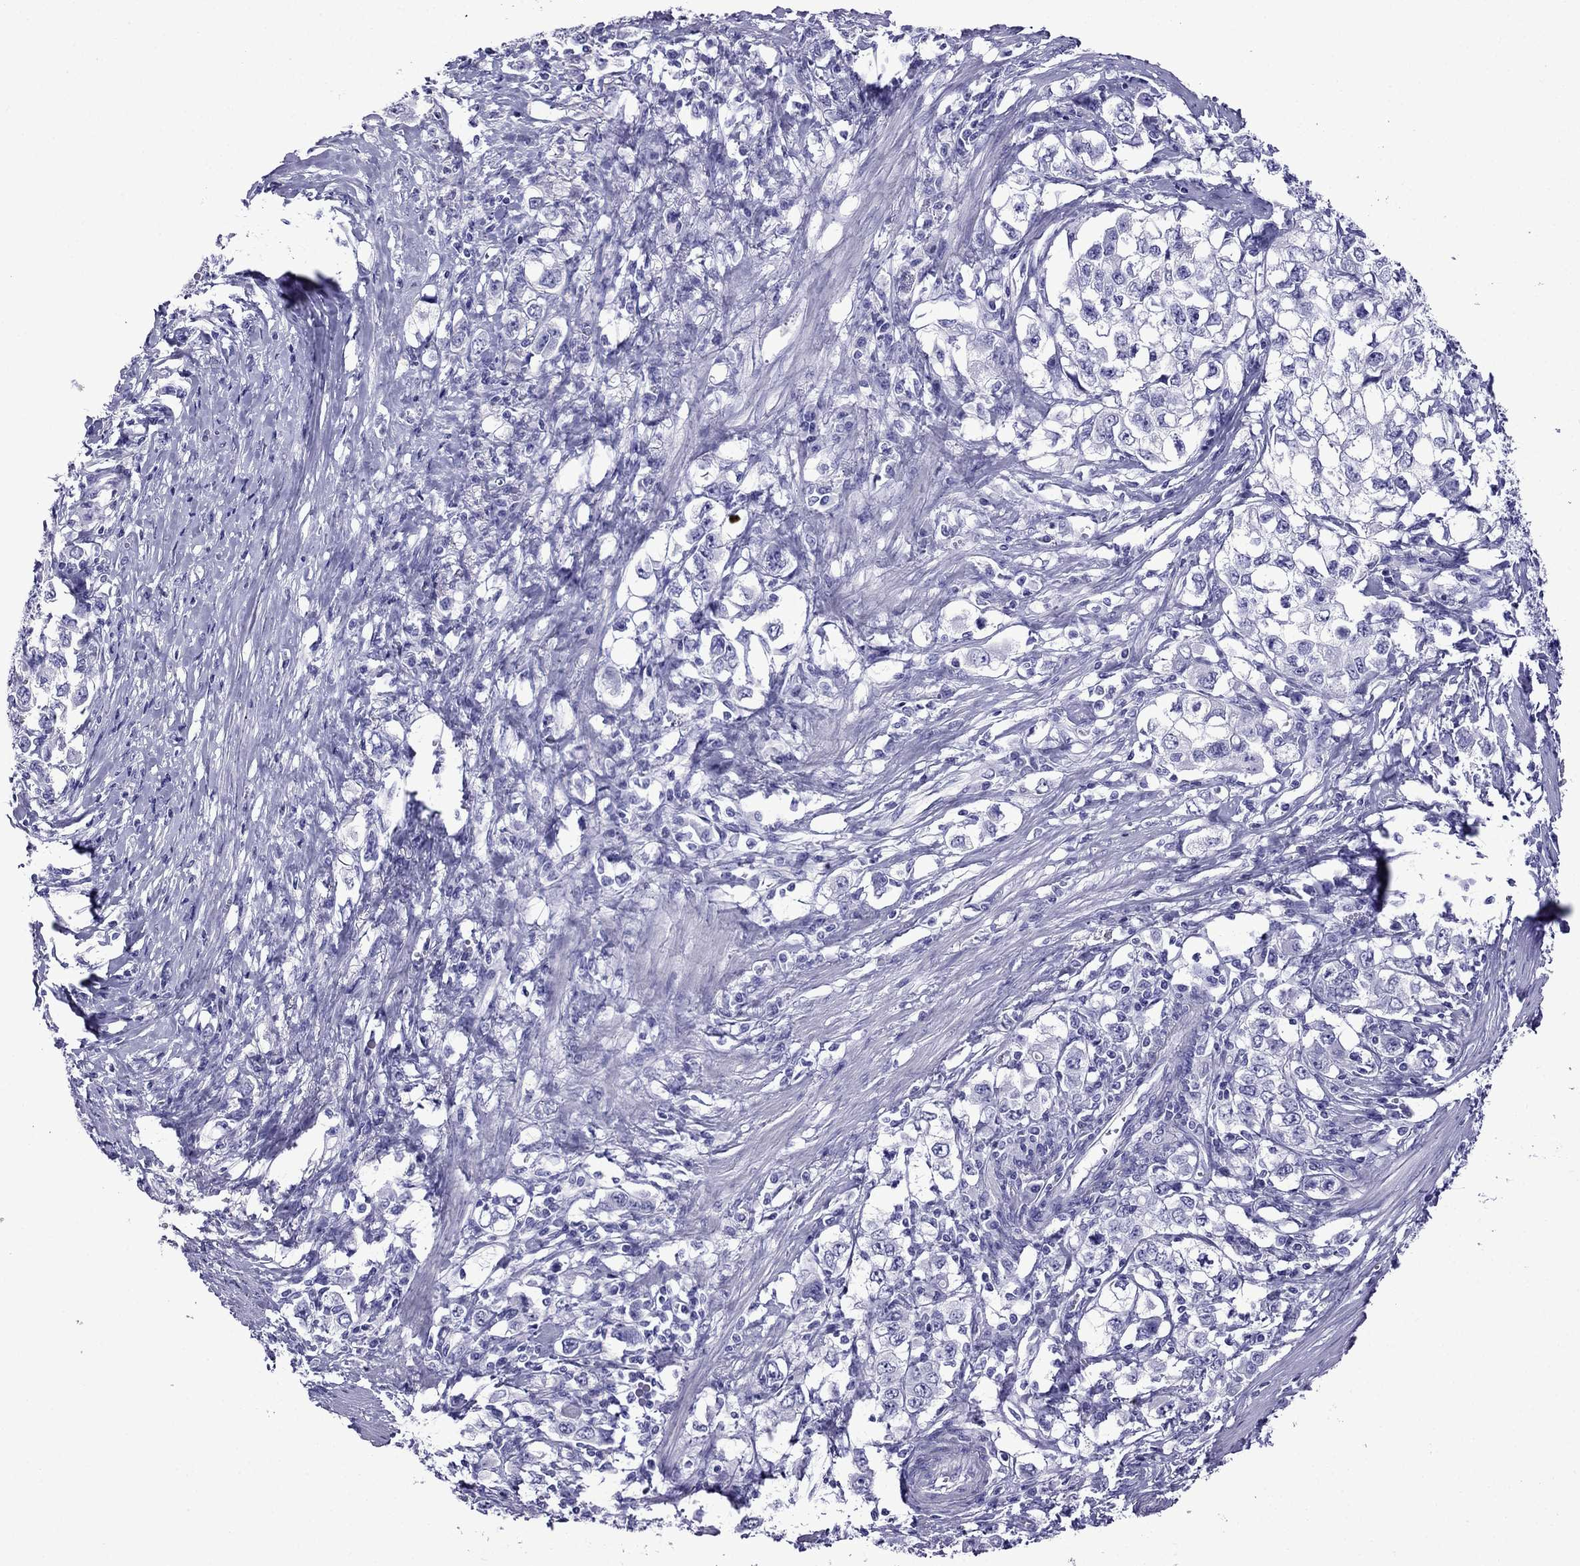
{"staining": {"intensity": "negative", "quantity": "none", "location": "none"}, "tissue": "stomach cancer", "cell_type": "Tumor cells", "image_type": "cancer", "snomed": [{"axis": "morphology", "description": "Adenocarcinoma, NOS"}, {"axis": "topography", "description": "Stomach, lower"}], "caption": "Tumor cells show no significant protein positivity in stomach cancer.", "gene": "CRYBA1", "patient": {"sex": "female", "age": 72}}